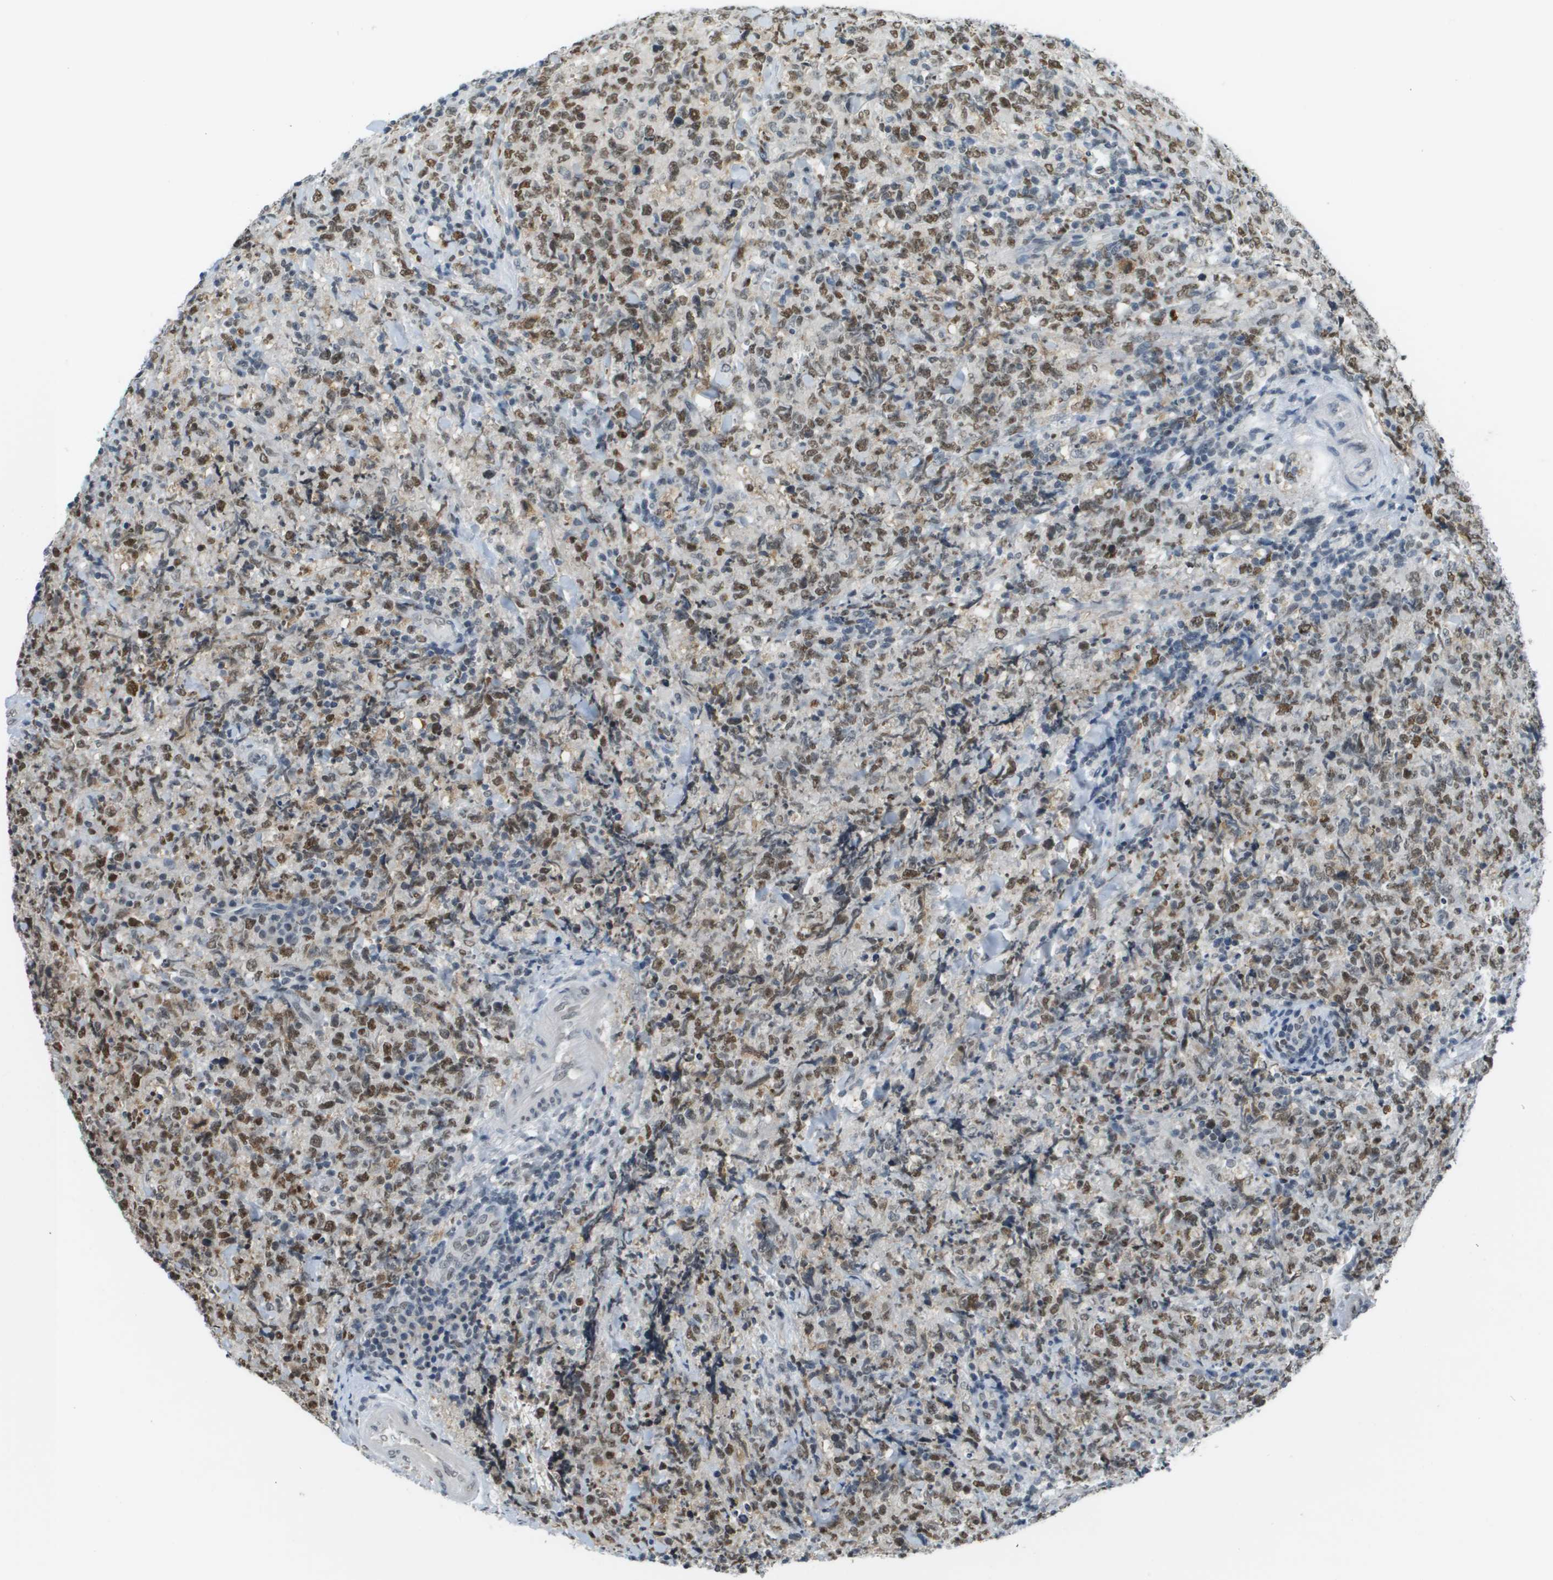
{"staining": {"intensity": "moderate", "quantity": ">75%", "location": "nuclear"}, "tissue": "lymphoma", "cell_type": "Tumor cells", "image_type": "cancer", "snomed": [{"axis": "morphology", "description": "Malignant lymphoma, non-Hodgkin's type, High grade"}, {"axis": "topography", "description": "Tonsil"}], "caption": "IHC micrograph of human lymphoma stained for a protein (brown), which exhibits medium levels of moderate nuclear staining in about >75% of tumor cells.", "gene": "CBX5", "patient": {"sex": "female", "age": 36}}